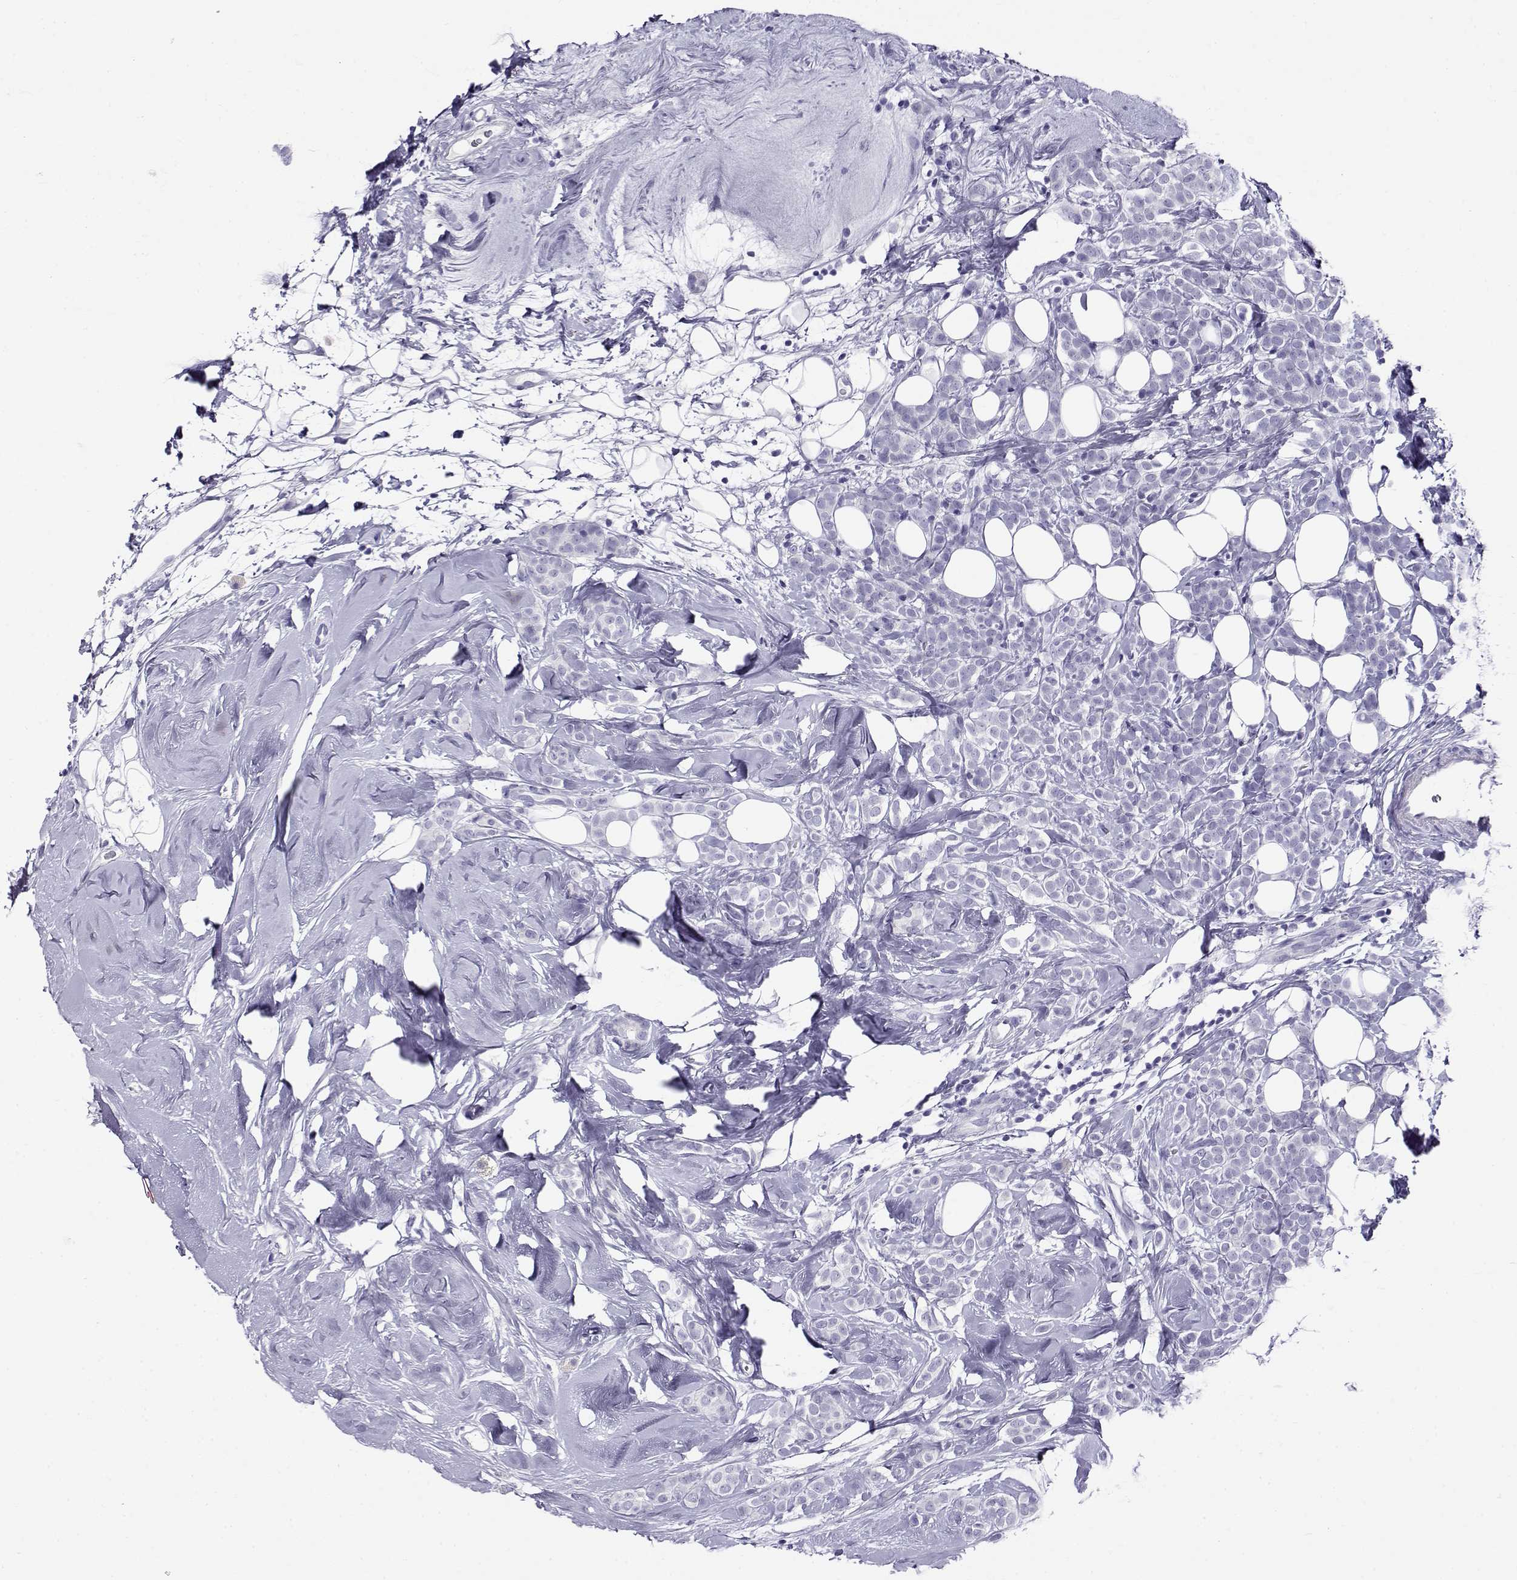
{"staining": {"intensity": "negative", "quantity": "none", "location": "none"}, "tissue": "breast cancer", "cell_type": "Tumor cells", "image_type": "cancer", "snomed": [{"axis": "morphology", "description": "Lobular carcinoma"}, {"axis": "topography", "description": "Breast"}], "caption": "Immunohistochemistry (IHC) image of neoplastic tissue: human breast lobular carcinoma stained with DAB demonstrates no significant protein expression in tumor cells.", "gene": "CABS1", "patient": {"sex": "female", "age": 49}}